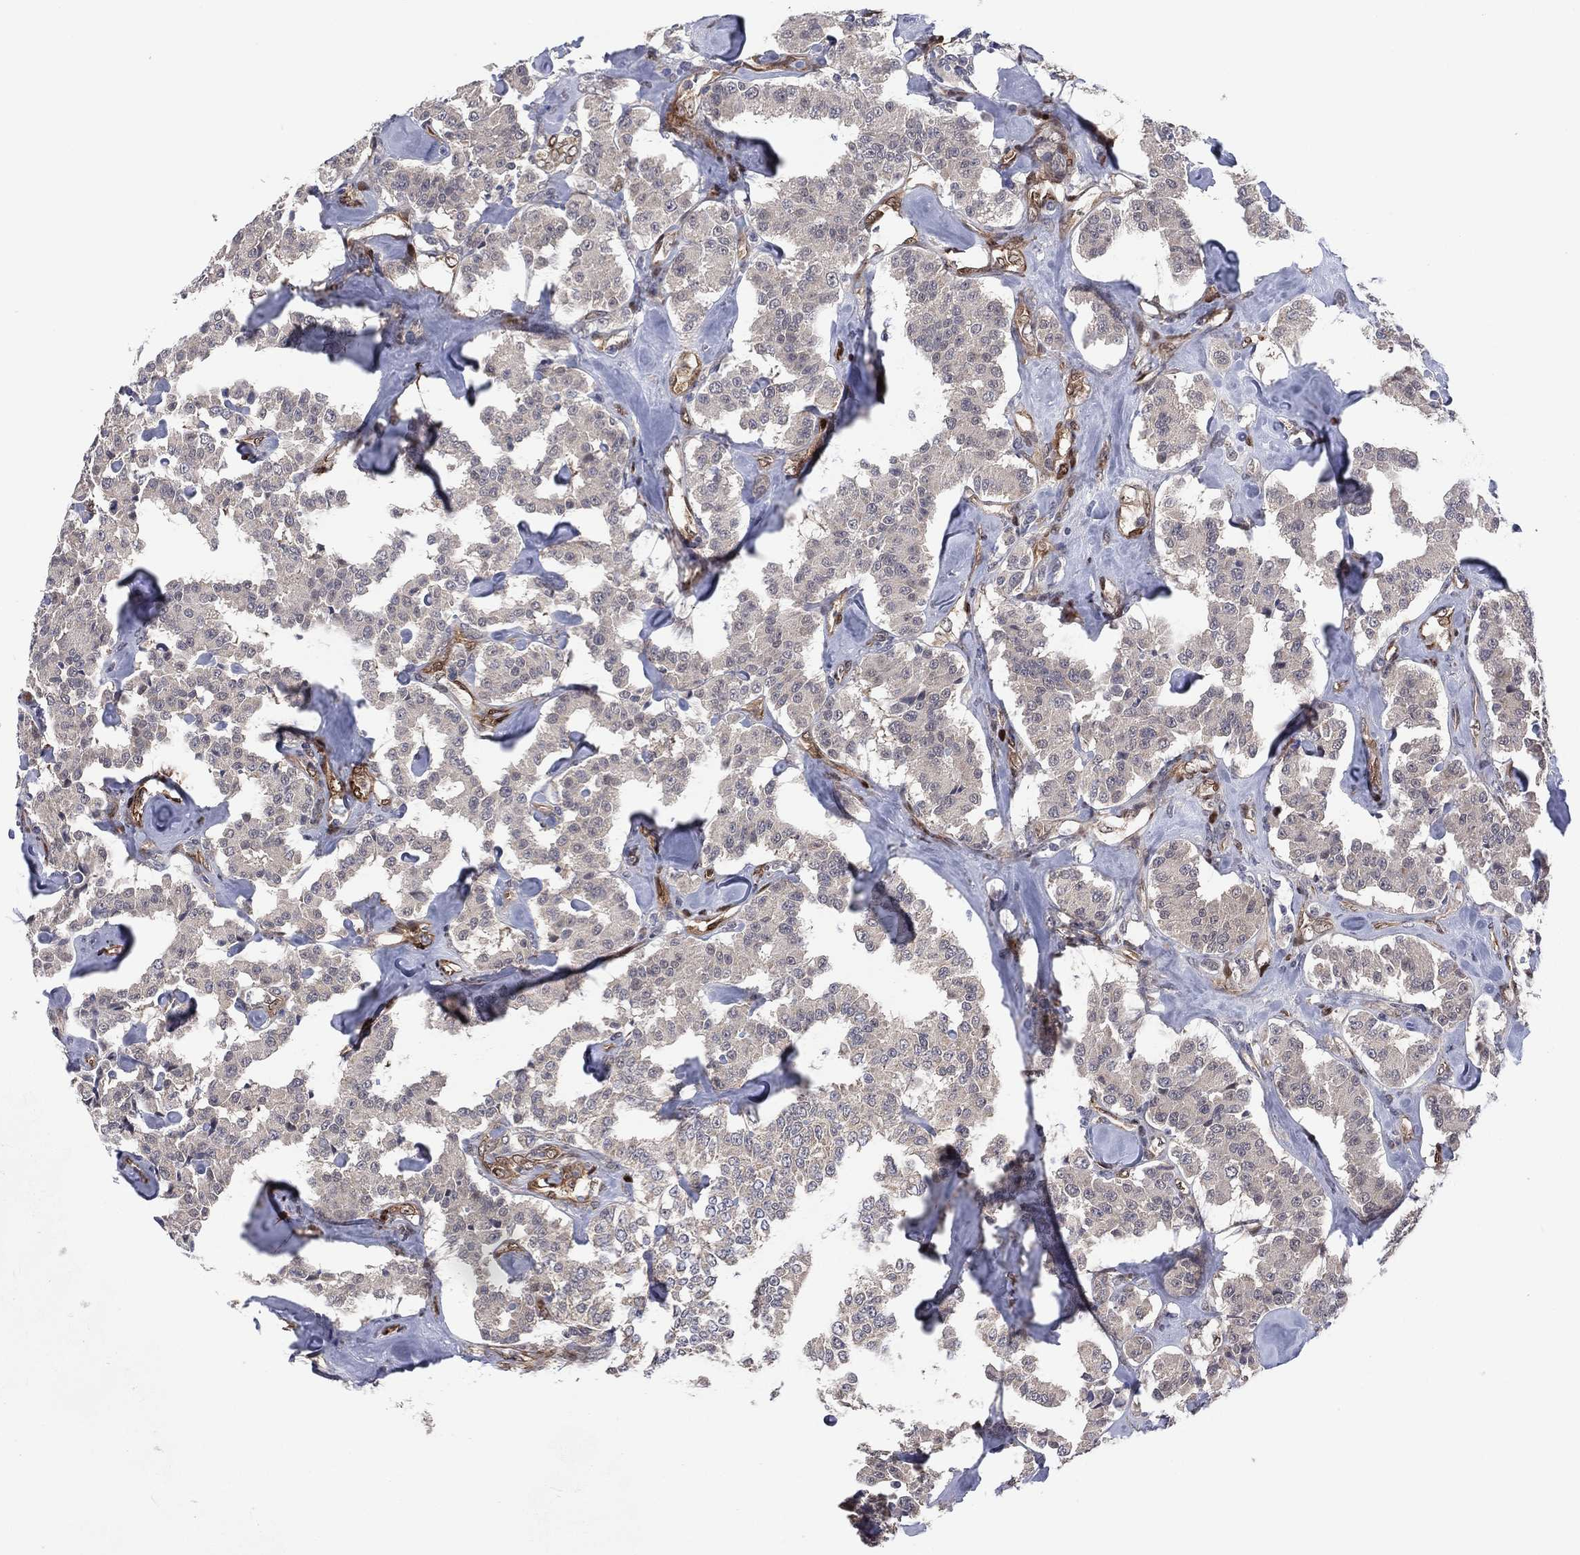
{"staining": {"intensity": "negative", "quantity": "none", "location": "none"}, "tissue": "carcinoid", "cell_type": "Tumor cells", "image_type": "cancer", "snomed": [{"axis": "morphology", "description": "Carcinoid, malignant, NOS"}, {"axis": "topography", "description": "Pancreas"}], "caption": "The immunohistochemistry (IHC) histopathology image has no significant expression in tumor cells of carcinoid tissue.", "gene": "SNCG", "patient": {"sex": "male", "age": 41}}